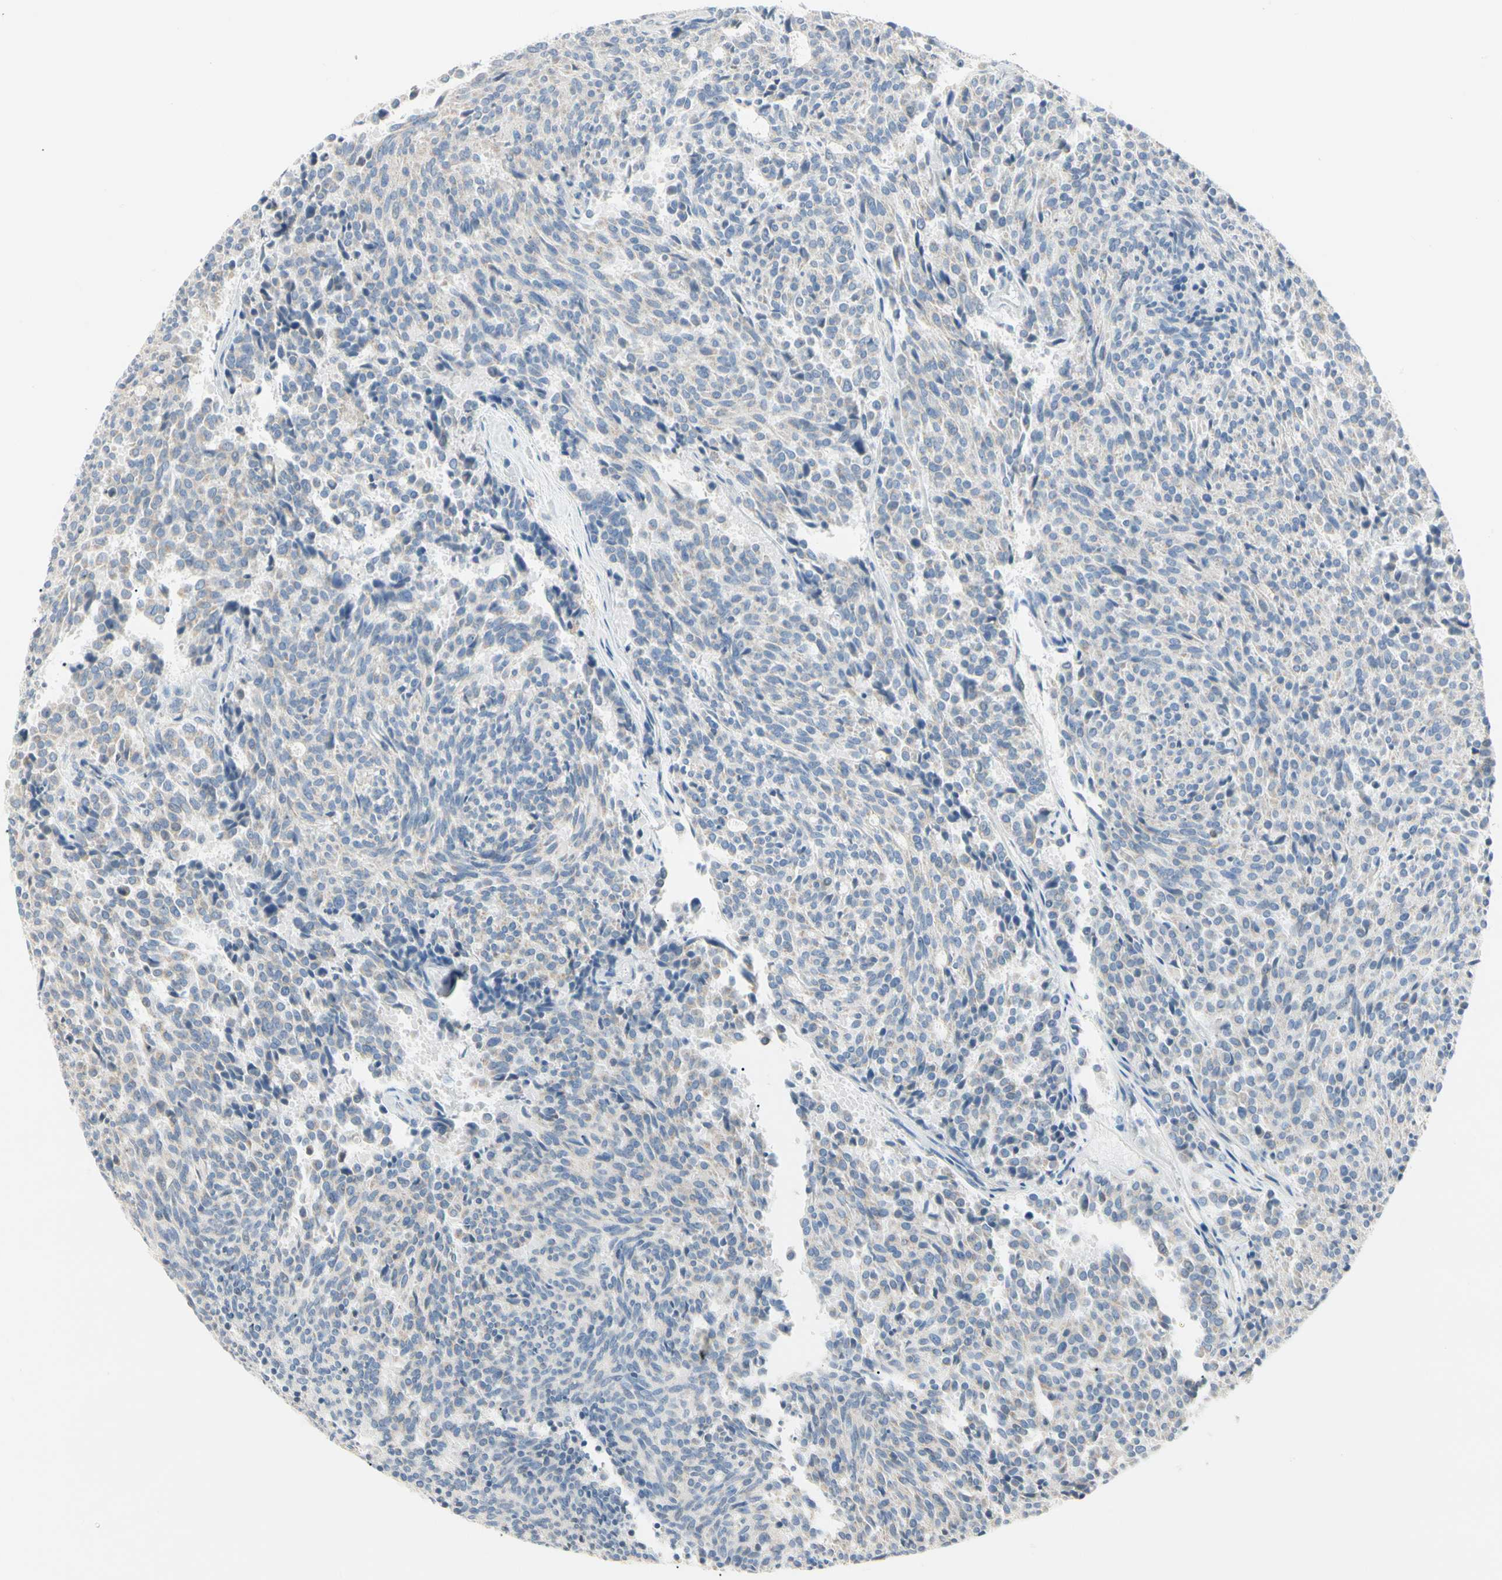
{"staining": {"intensity": "negative", "quantity": "none", "location": "none"}, "tissue": "carcinoid", "cell_type": "Tumor cells", "image_type": "cancer", "snomed": [{"axis": "morphology", "description": "Carcinoid, malignant, NOS"}, {"axis": "topography", "description": "Pancreas"}], "caption": "Carcinoid was stained to show a protein in brown. There is no significant staining in tumor cells. (DAB IHC with hematoxylin counter stain).", "gene": "ALDH18A1", "patient": {"sex": "female", "age": 54}}